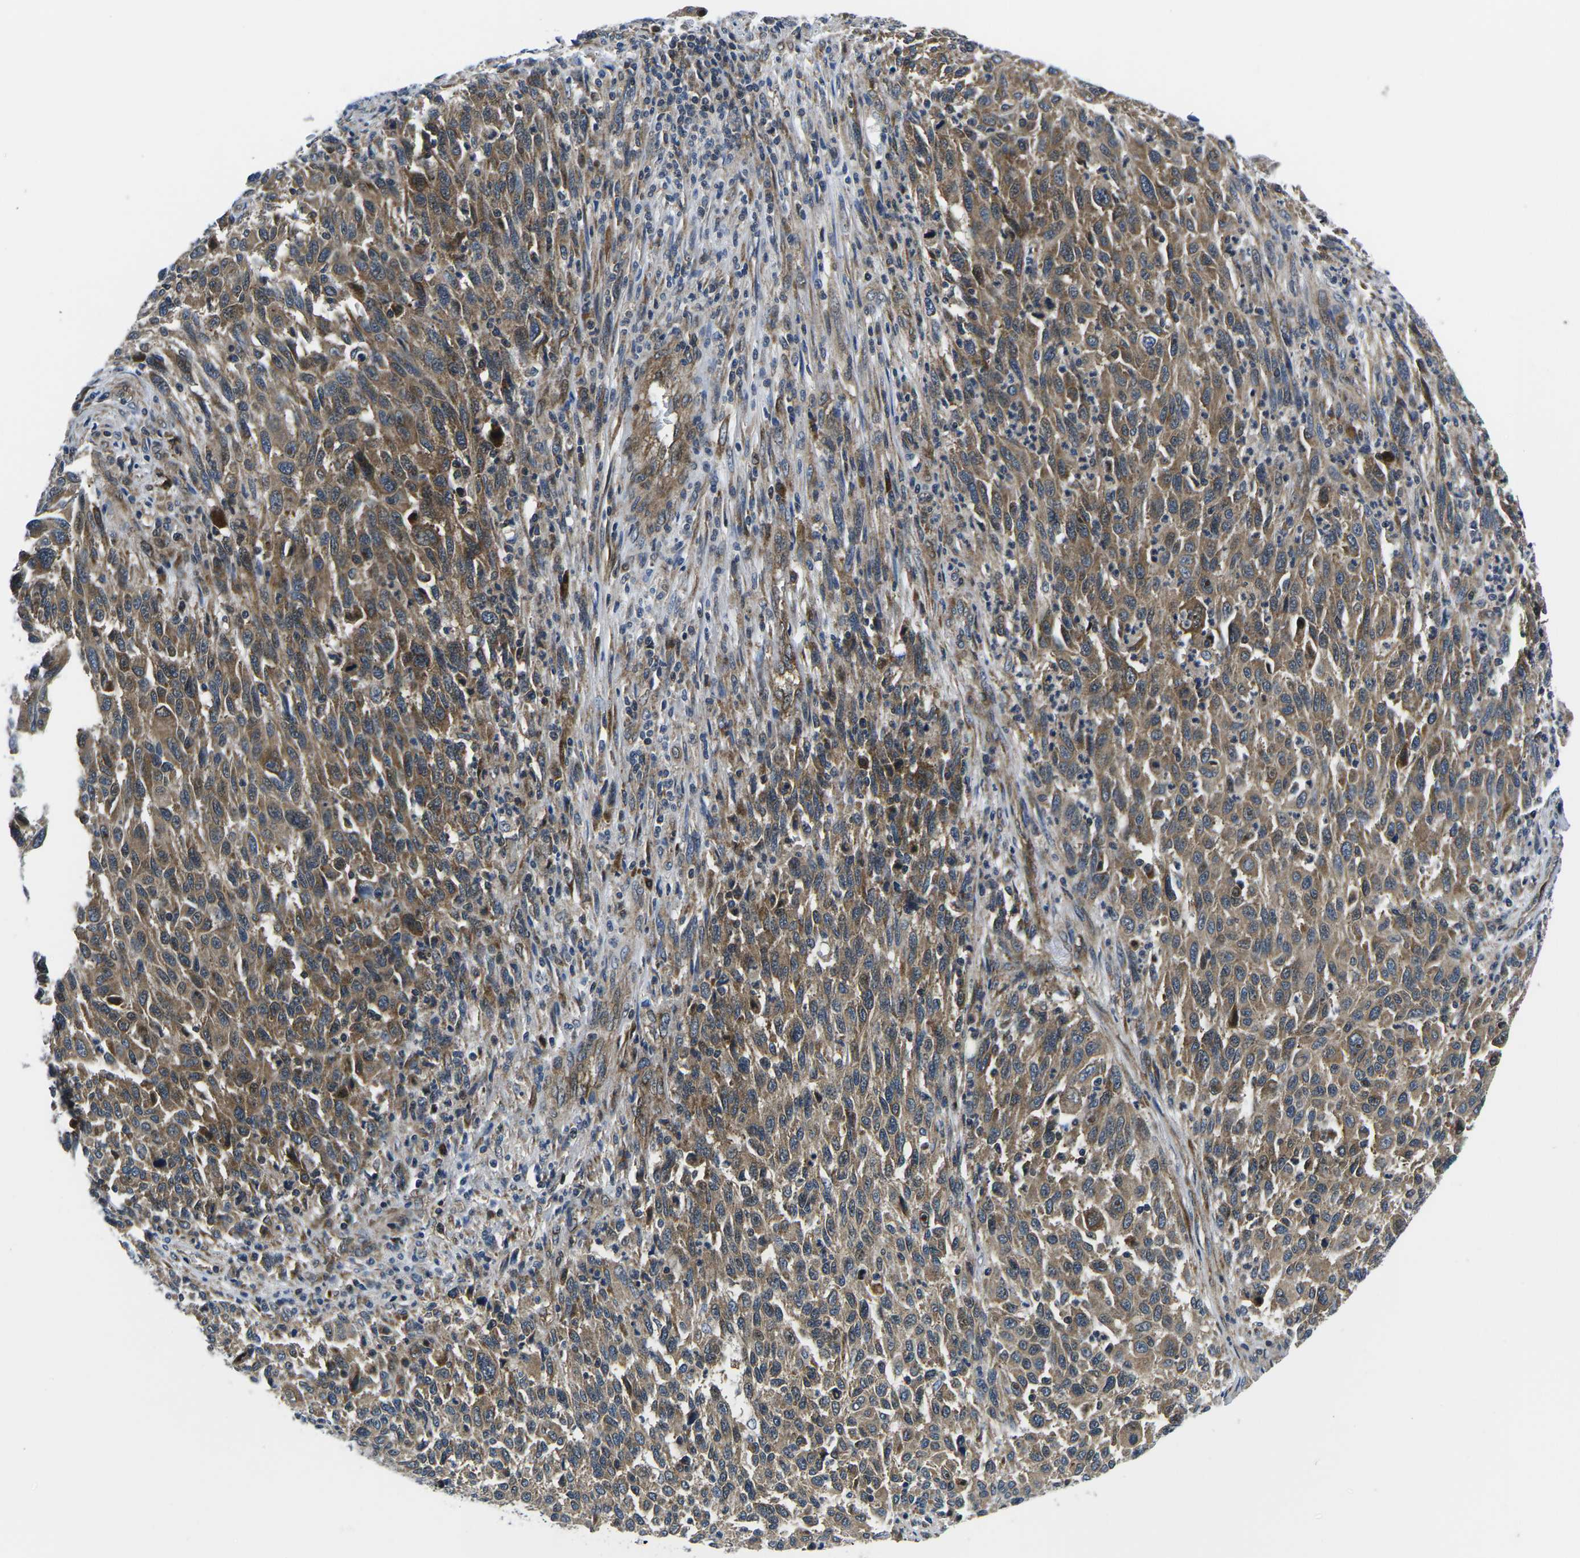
{"staining": {"intensity": "moderate", "quantity": ">75%", "location": "cytoplasmic/membranous"}, "tissue": "melanoma", "cell_type": "Tumor cells", "image_type": "cancer", "snomed": [{"axis": "morphology", "description": "Malignant melanoma, Metastatic site"}, {"axis": "topography", "description": "Lymph node"}], "caption": "Human malignant melanoma (metastatic site) stained with a brown dye displays moderate cytoplasmic/membranous positive staining in about >75% of tumor cells.", "gene": "EIF4E", "patient": {"sex": "male", "age": 61}}